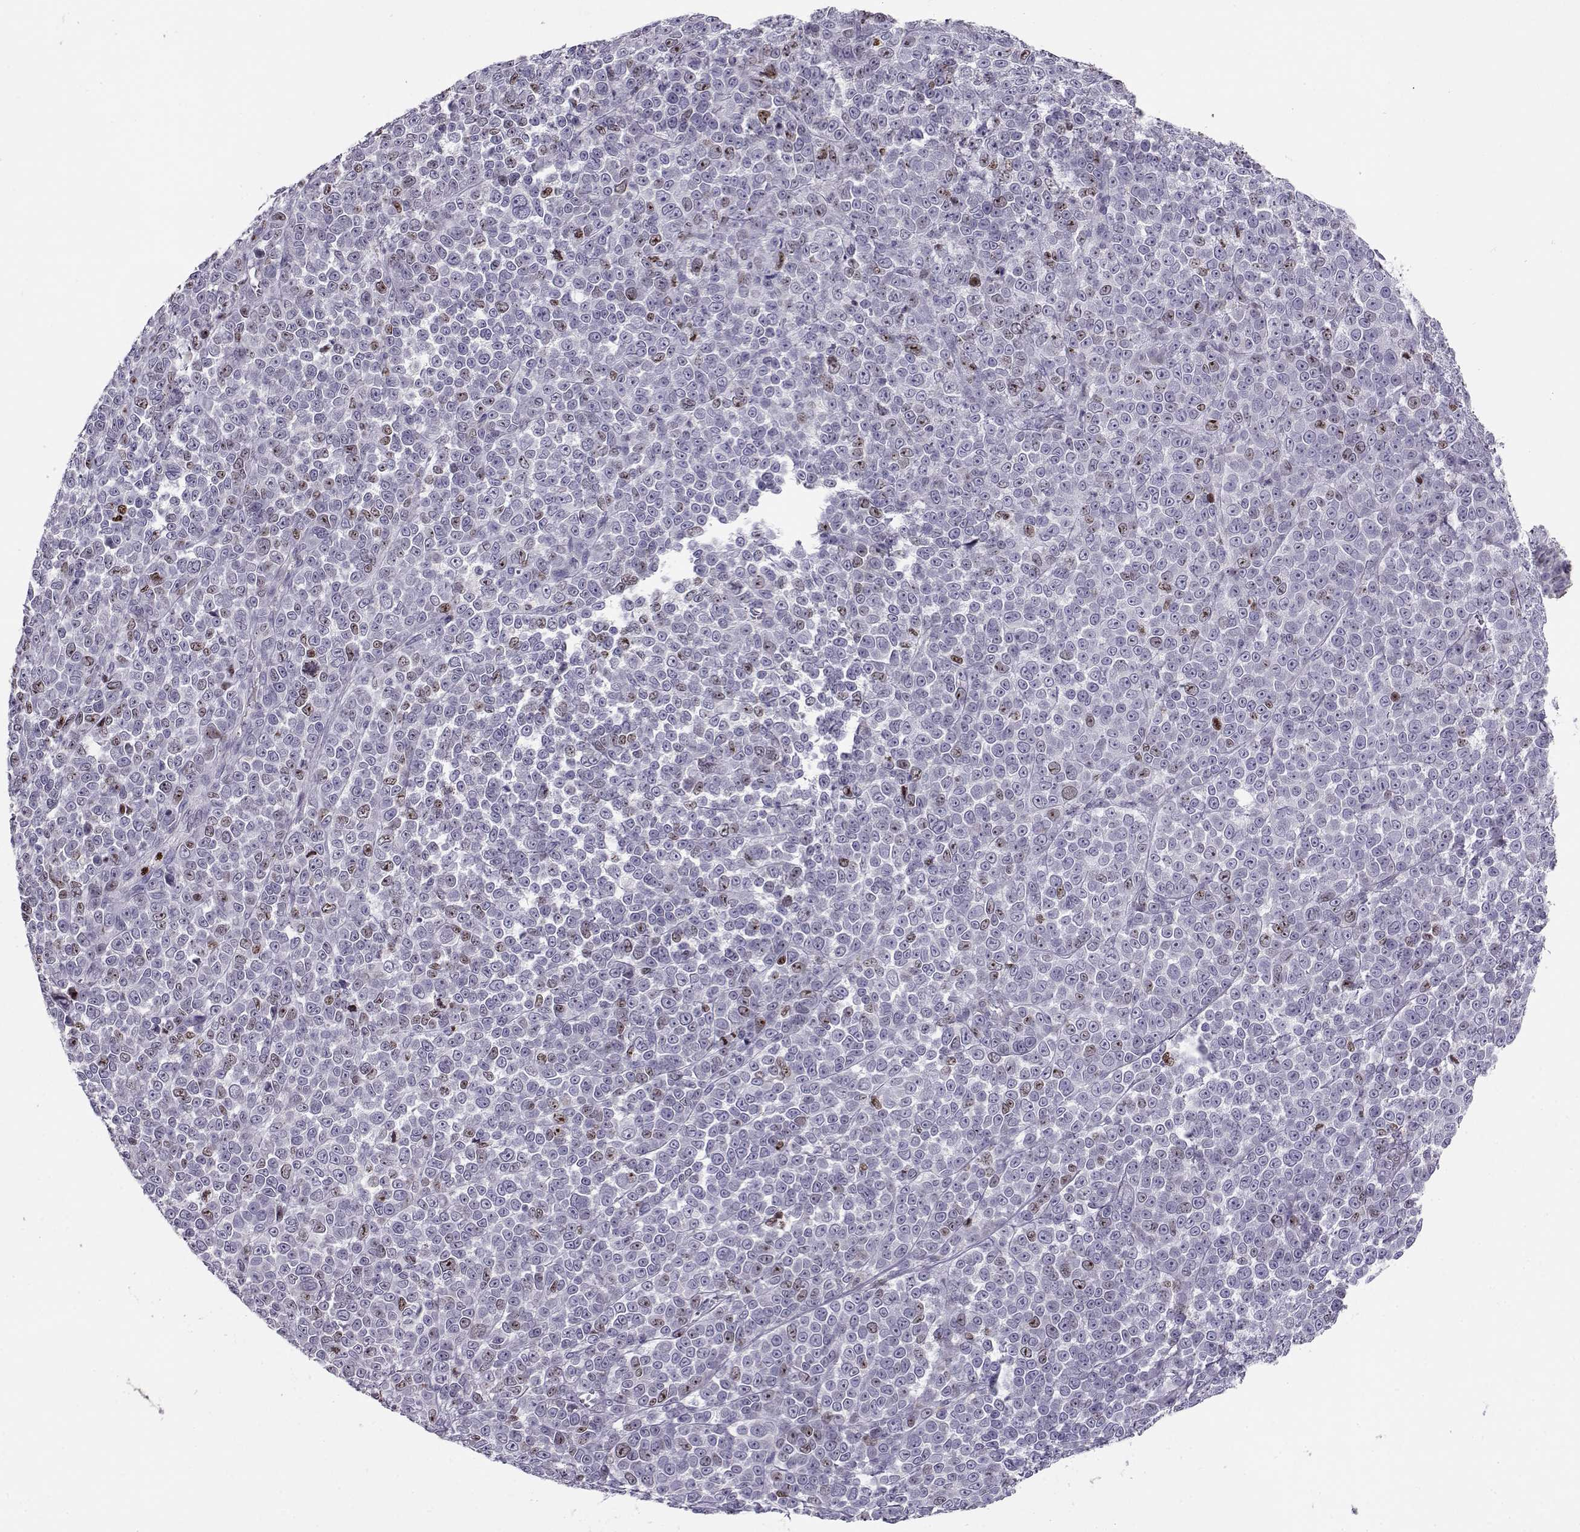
{"staining": {"intensity": "weak", "quantity": "<25%", "location": "nuclear"}, "tissue": "melanoma", "cell_type": "Tumor cells", "image_type": "cancer", "snomed": [{"axis": "morphology", "description": "Malignant melanoma, NOS"}, {"axis": "topography", "description": "Skin"}], "caption": "The photomicrograph reveals no staining of tumor cells in malignant melanoma.", "gene": "NPW", "patient": {"sex": "female", "age": 95}}